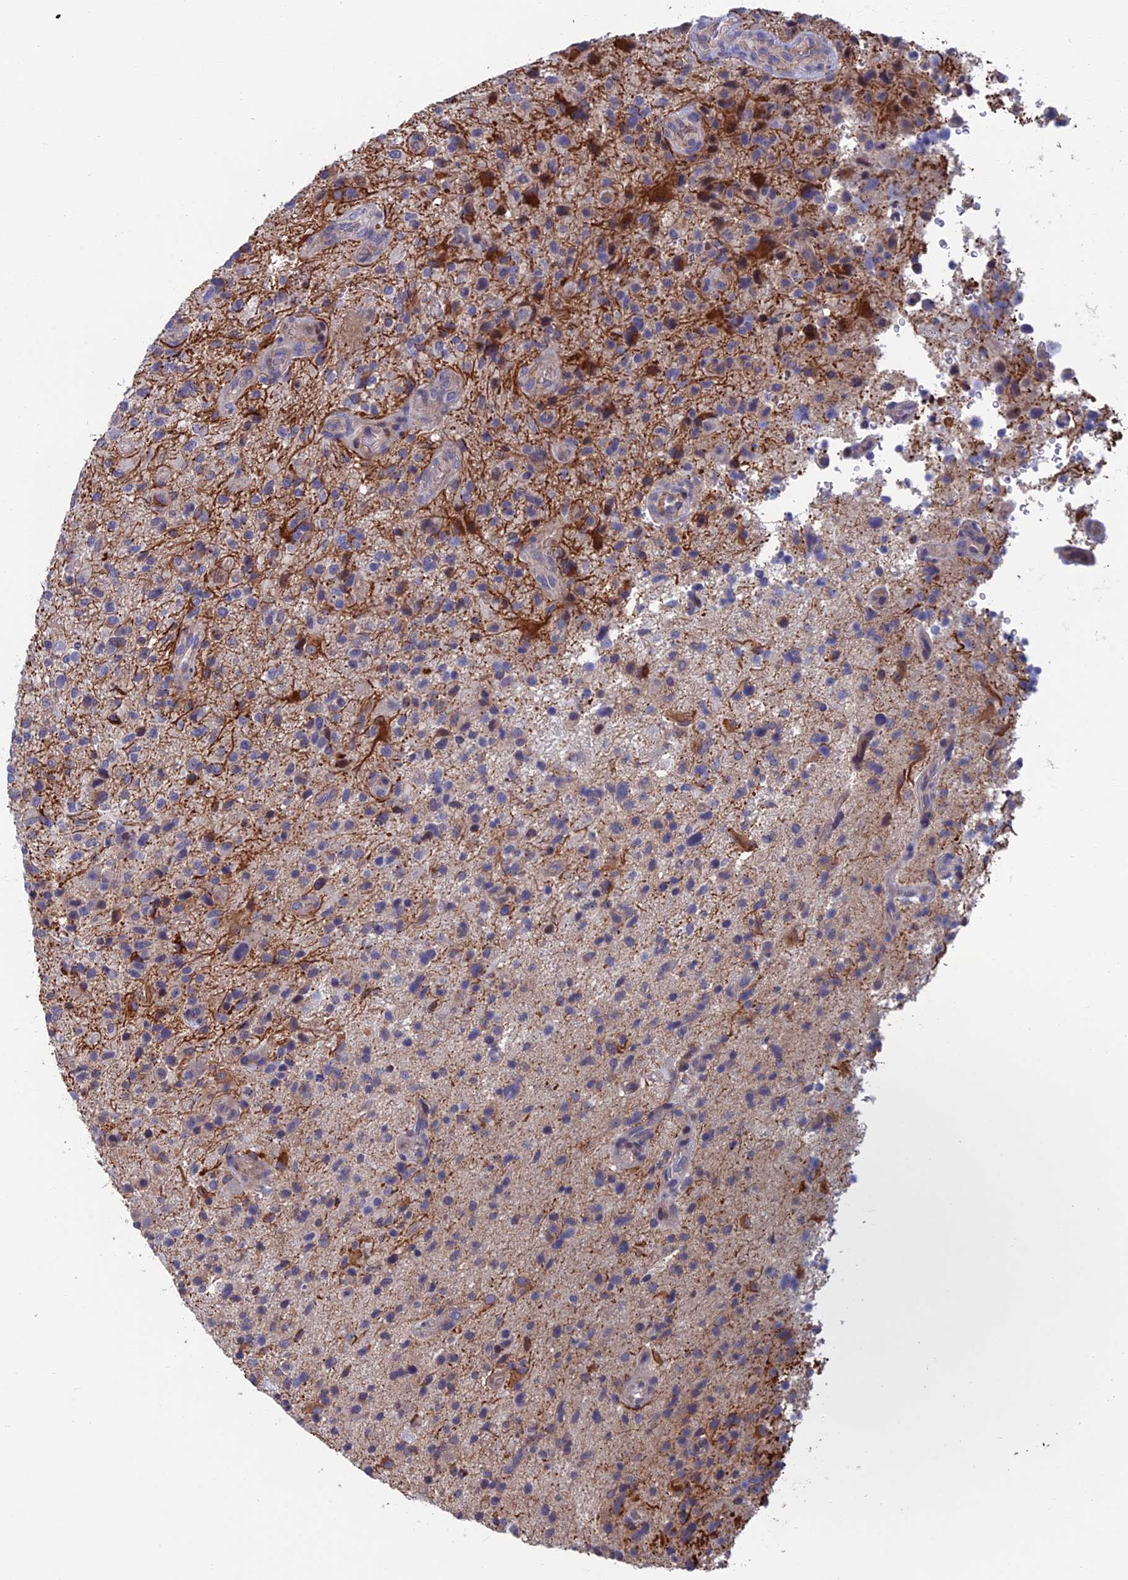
{"staining": {"intensity": "weak", "quantity": "<25%", "location": "cytoplasmic/membranous"}, "tissue": "glioma", "cell_type": "Tumor cells", "image_type": "cancer", "snomed": [{"axis": "morphology", "description": "Glioma, malignant, High grade"}, {"axis": "topography", "description": "Brain"}], "caption": "Malignant glioma (high-grade) was stained to show a protein in brown. There is no significant expression in tumor cells. (Brightfield microscopy of DAB immunohistochemistry (IHC) at high magnification).", "gene": "USP37", "patient": {"sex": "male", "age": 47}}